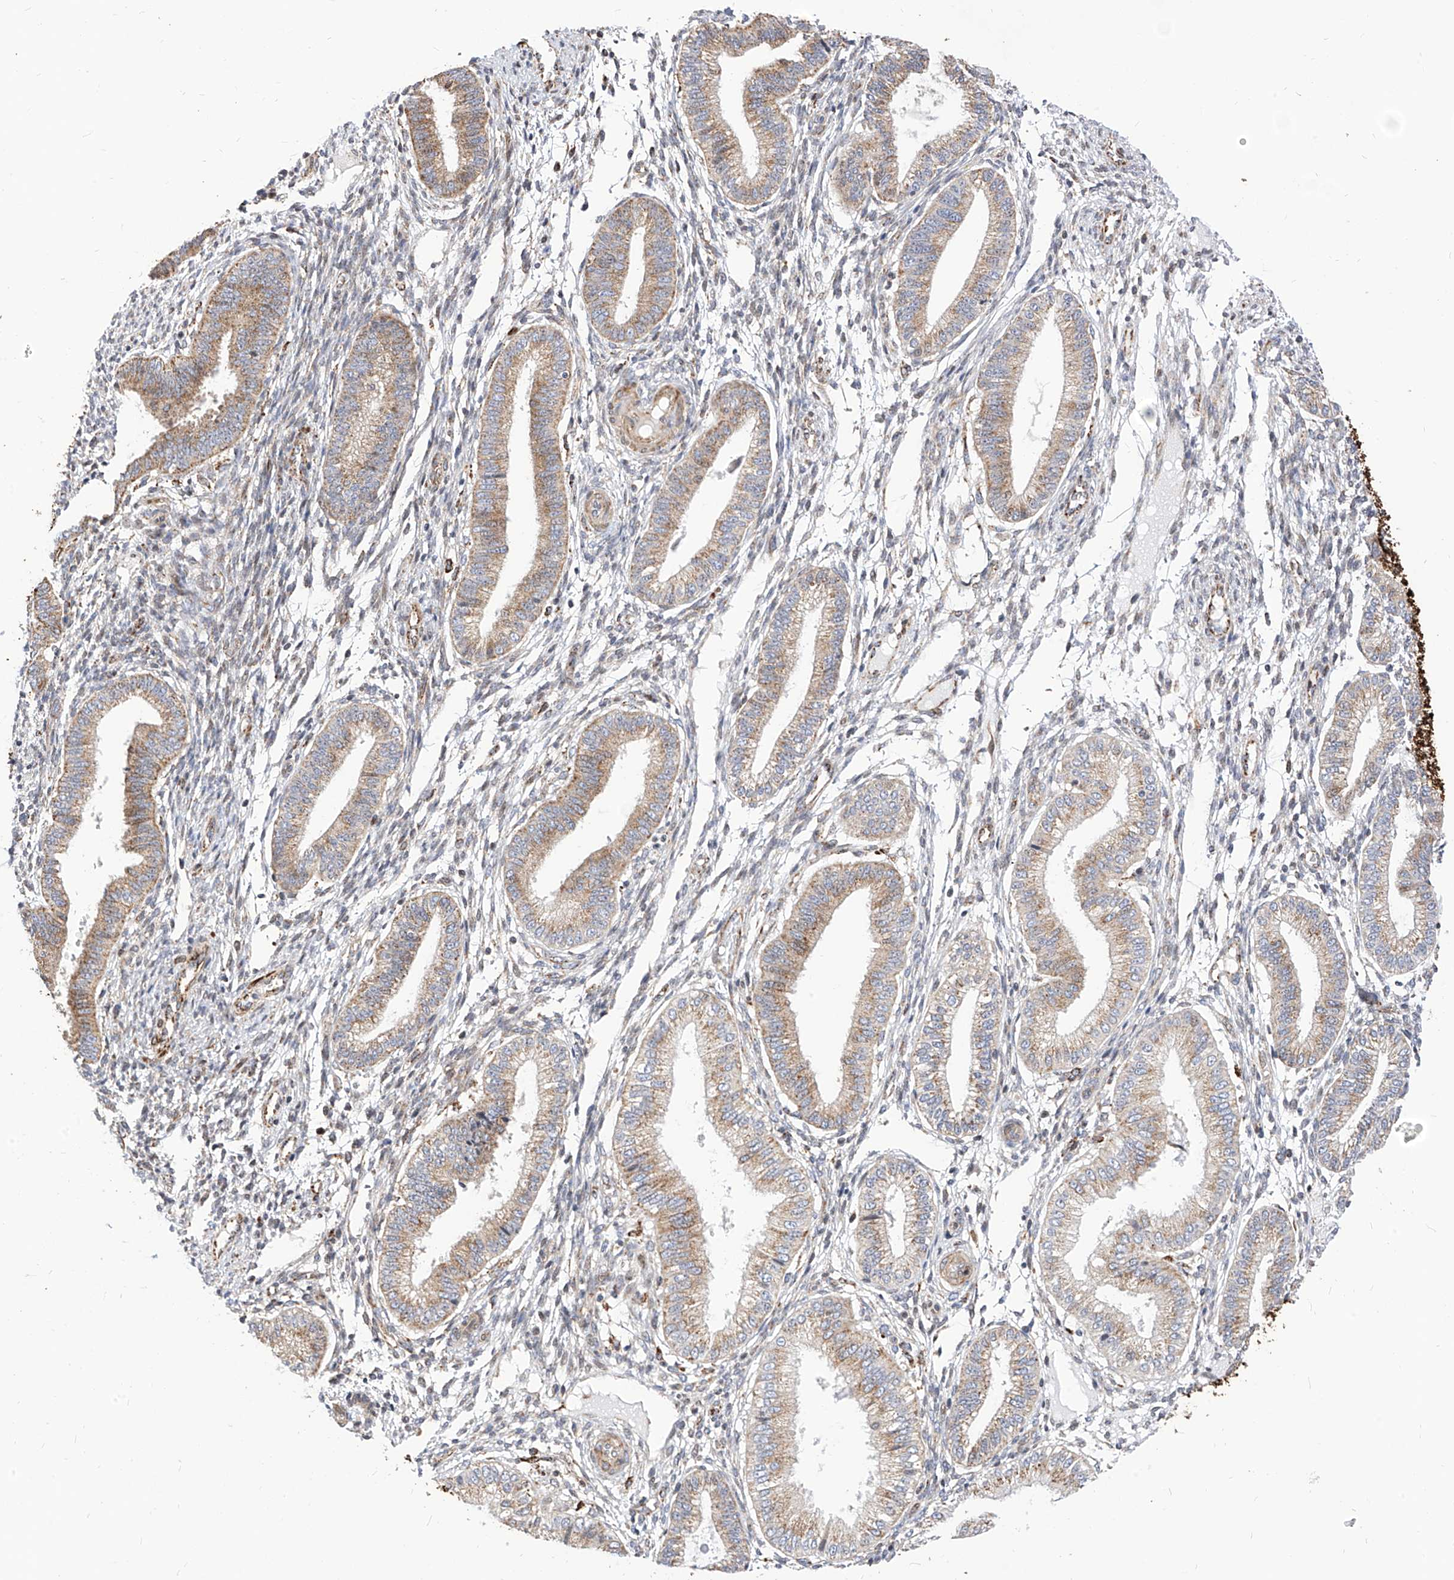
{"staining": {"intensity": "negative", "quantity": "none", "location": "none"}, "tissue": "endometrium", "cell_type": "Cells in endometrial stroma", "image_type": "normal", "snomed": [{"axis": "morphology", "description": "Normal tissue, NOS"}, {"axis": "topography", "description": "Endometrium"}], "caption": "DAB (3,3'-diaminobenzidine) immunohistochemical staining of benign endometrium demonstrates no significant positivity in cells in endometrial stroma.", "gene": "TTLL8", "patient": {"sex": "female", "age": 39}}